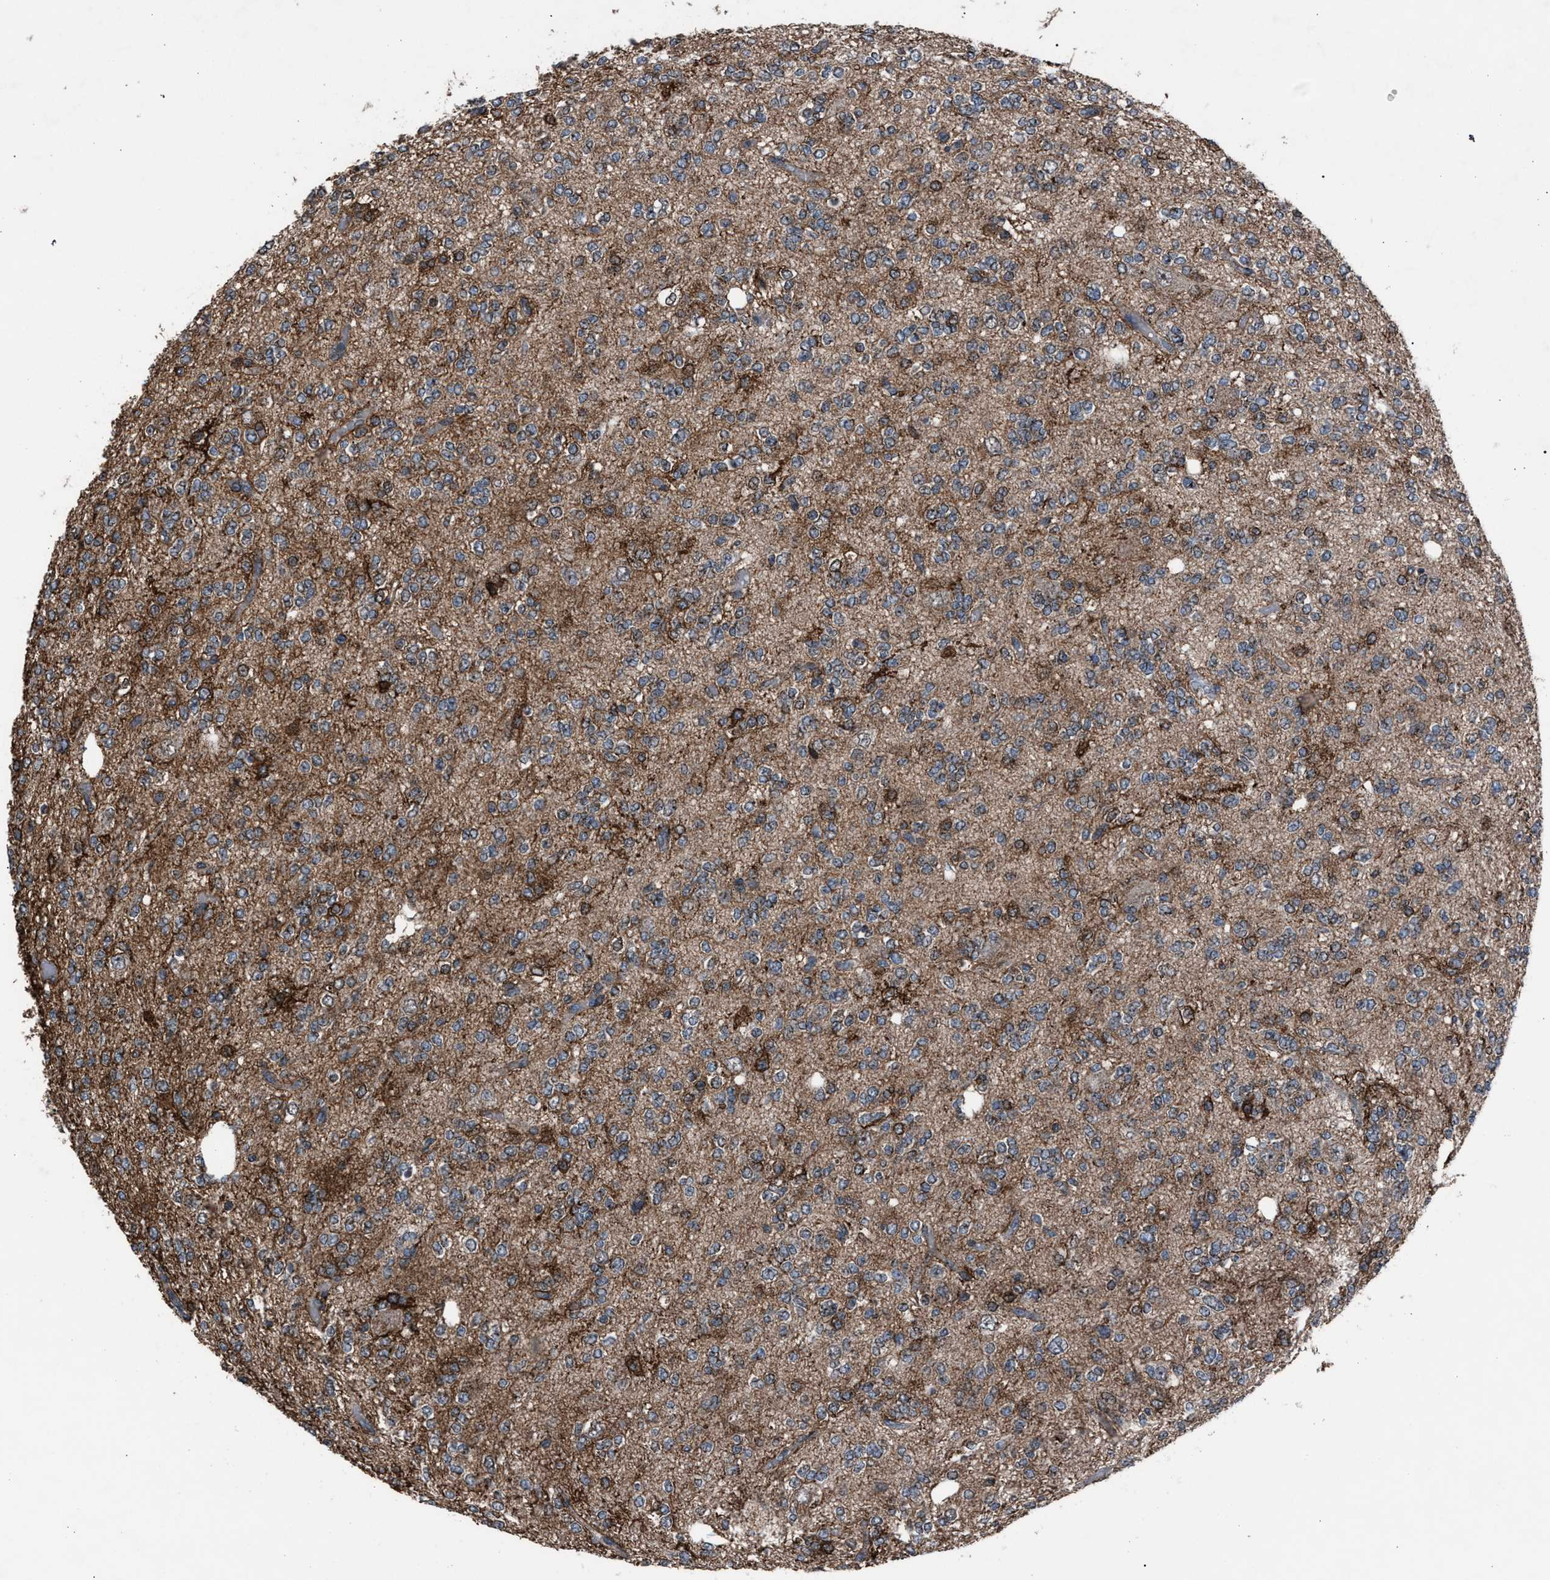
{"staining": {"intensity": "moderate", "quantity": "25%-75%", "location": "cytoplasmic/membranous"}, "tissue": "glioma", "cell_type": "Tumor cells", "image_type": "cancer", "snomed": [{"axis": "morphology", "description": "Glioma, malignant, Low grade"}, {"axis": "topography", "description": "Brain"}], "caption": "A photomicrograph showing moderate cytoplasmic/membranous expression in approximately 25%-75% of tumor cells in glioma, as visualized by brown immunohistochemical staining.", "gene": "HSD17B4", "patient": {"sex": "male", "age": 38}}